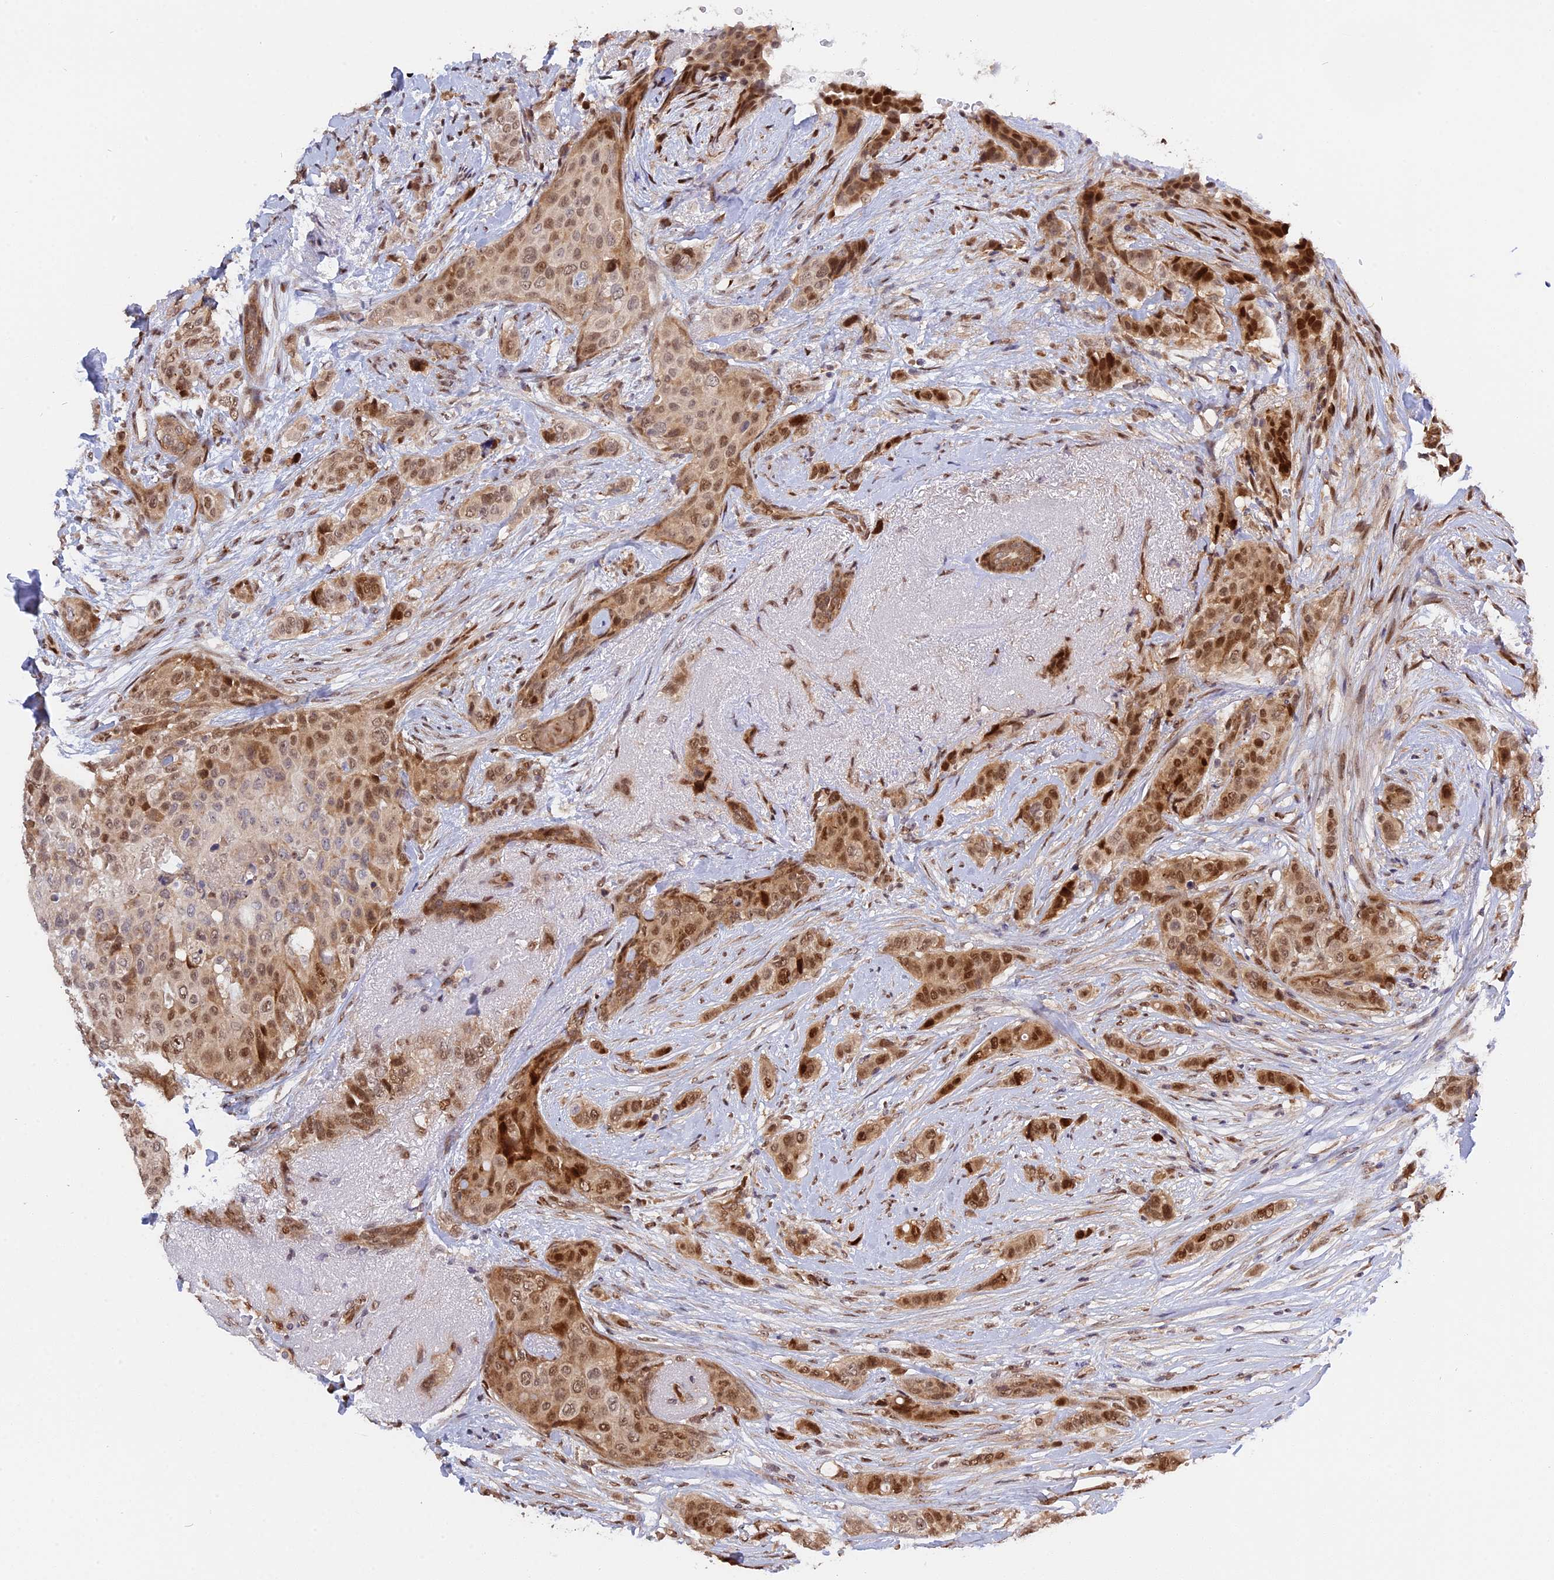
{"staining": {"intensity": "moderate", "quantity": ">75%", "location": "cytoplasmic/membranous,nuclear"}, "tissue": "breast cancer", "cell_type": "Tumor cells", "image_type": "cancer", "snomed": [{"axis": "morphology", "description": "Lobular carcinoma"}, {"axis": "topography", "description": "Breast"}], "caption": "Protein expression analysis of human lobular carcinoma (breast) reveals moderate cytoplasmic/membranous and nuclear positivity in approximately >75% of tumor cells.", "gene": "ZNF428", "patient": {"sex": "female", "age": 51}}